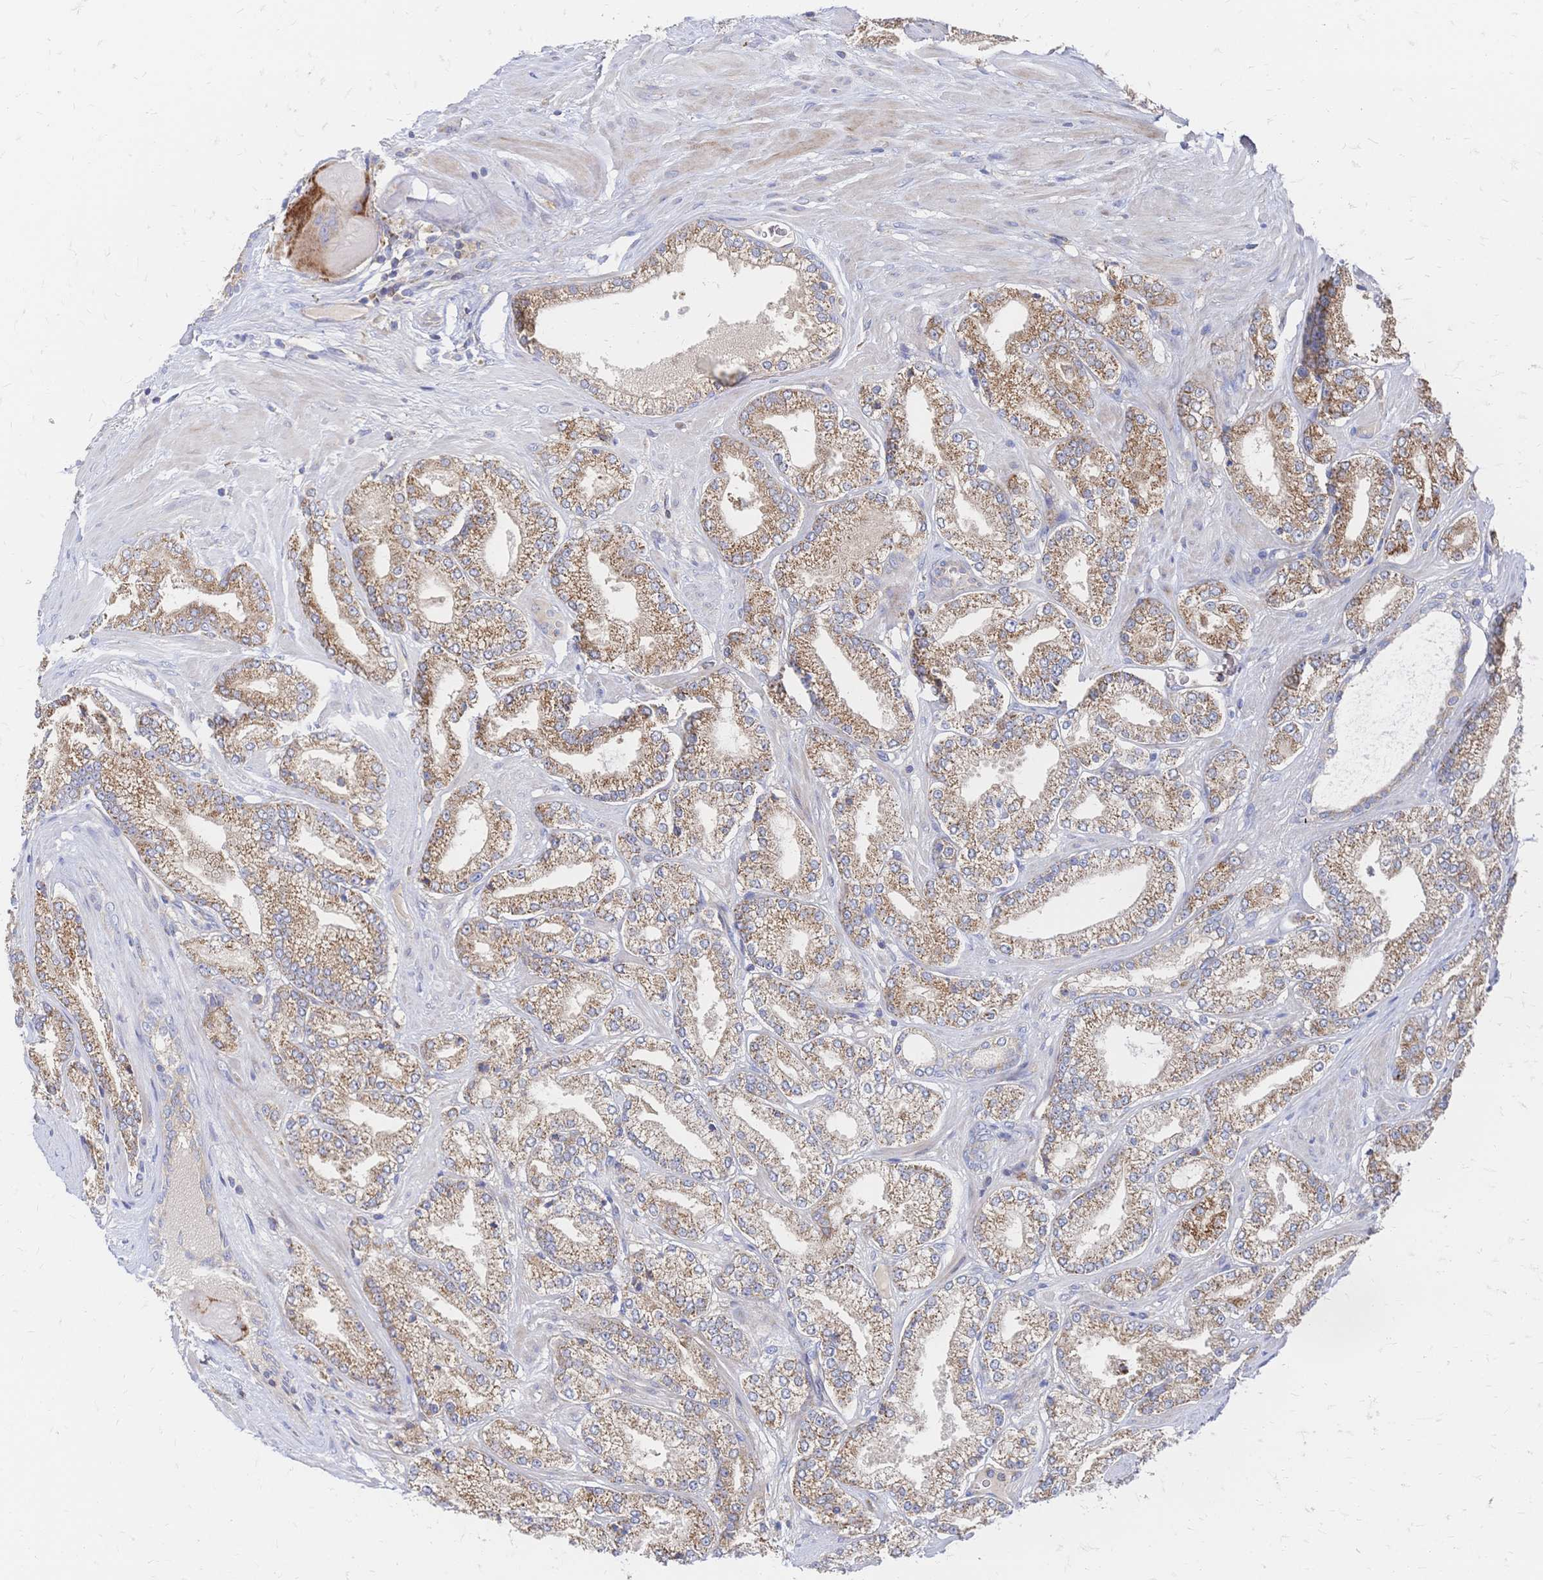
{"staining": {"intensity": "moderate", "quantity": ">75%", "location": "cytoplasmic/membranous"}, "tissue": "prostate cancer", "cell_type": "Tumor cells", "image_type": "cancer", "snomed": [{"axis": "morphology", "description": "Adenocarcinoma, High grade"}, {"axis": "topography", "description": "Prostate"}], "caption": "High-grade adenocarcinoma (prostate) was stained to show a protein in brown. There is medium levels of moderate cytoplasmic/membranous expression in about >75% of tumor cells.", "gene": "SORBS1", "patient": {"sex": "male", "age": 63}}